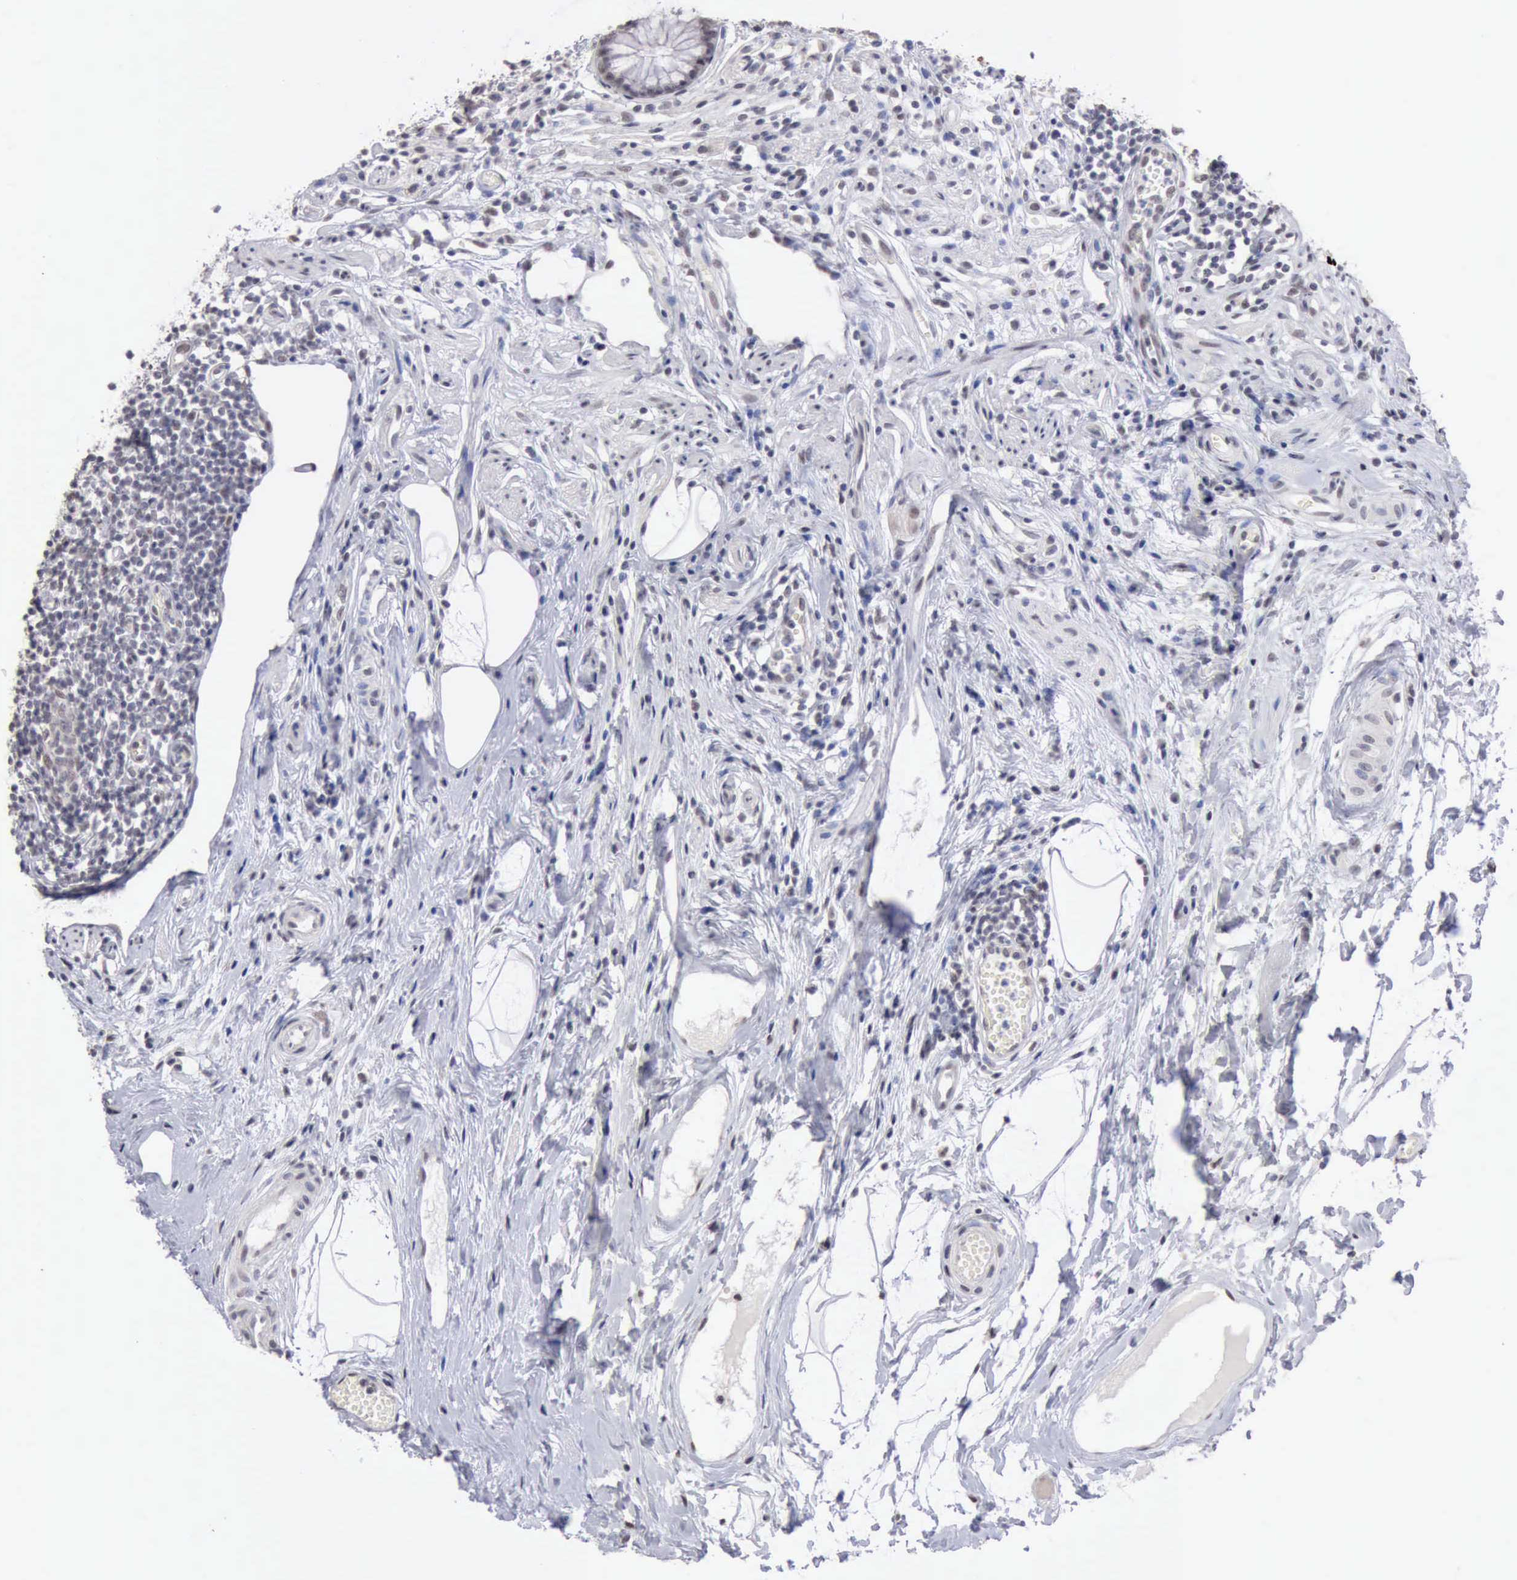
{"staining": {"intensity": "weak", "quantity": "25%-75%", "location": "nuclear"}, "tissue": "appendix", "cell_type": "Glandular cells", "image_type": "normal", "snomed": [{"axis": "morphology", "description": "Normal tissue, NOS"}, {"axis": "topography", "description": "Appendix"}], "caption": "Immunohistochemical staining of benign human appendix exhibits low levels of weak nuclear staining in approximately 25%-75% of glandular cells. (DAB IHC, brown staining for protein, blue staining for nuclei).", "gene": "TAF1", "patient": {"sex": "male", "age": 38}}